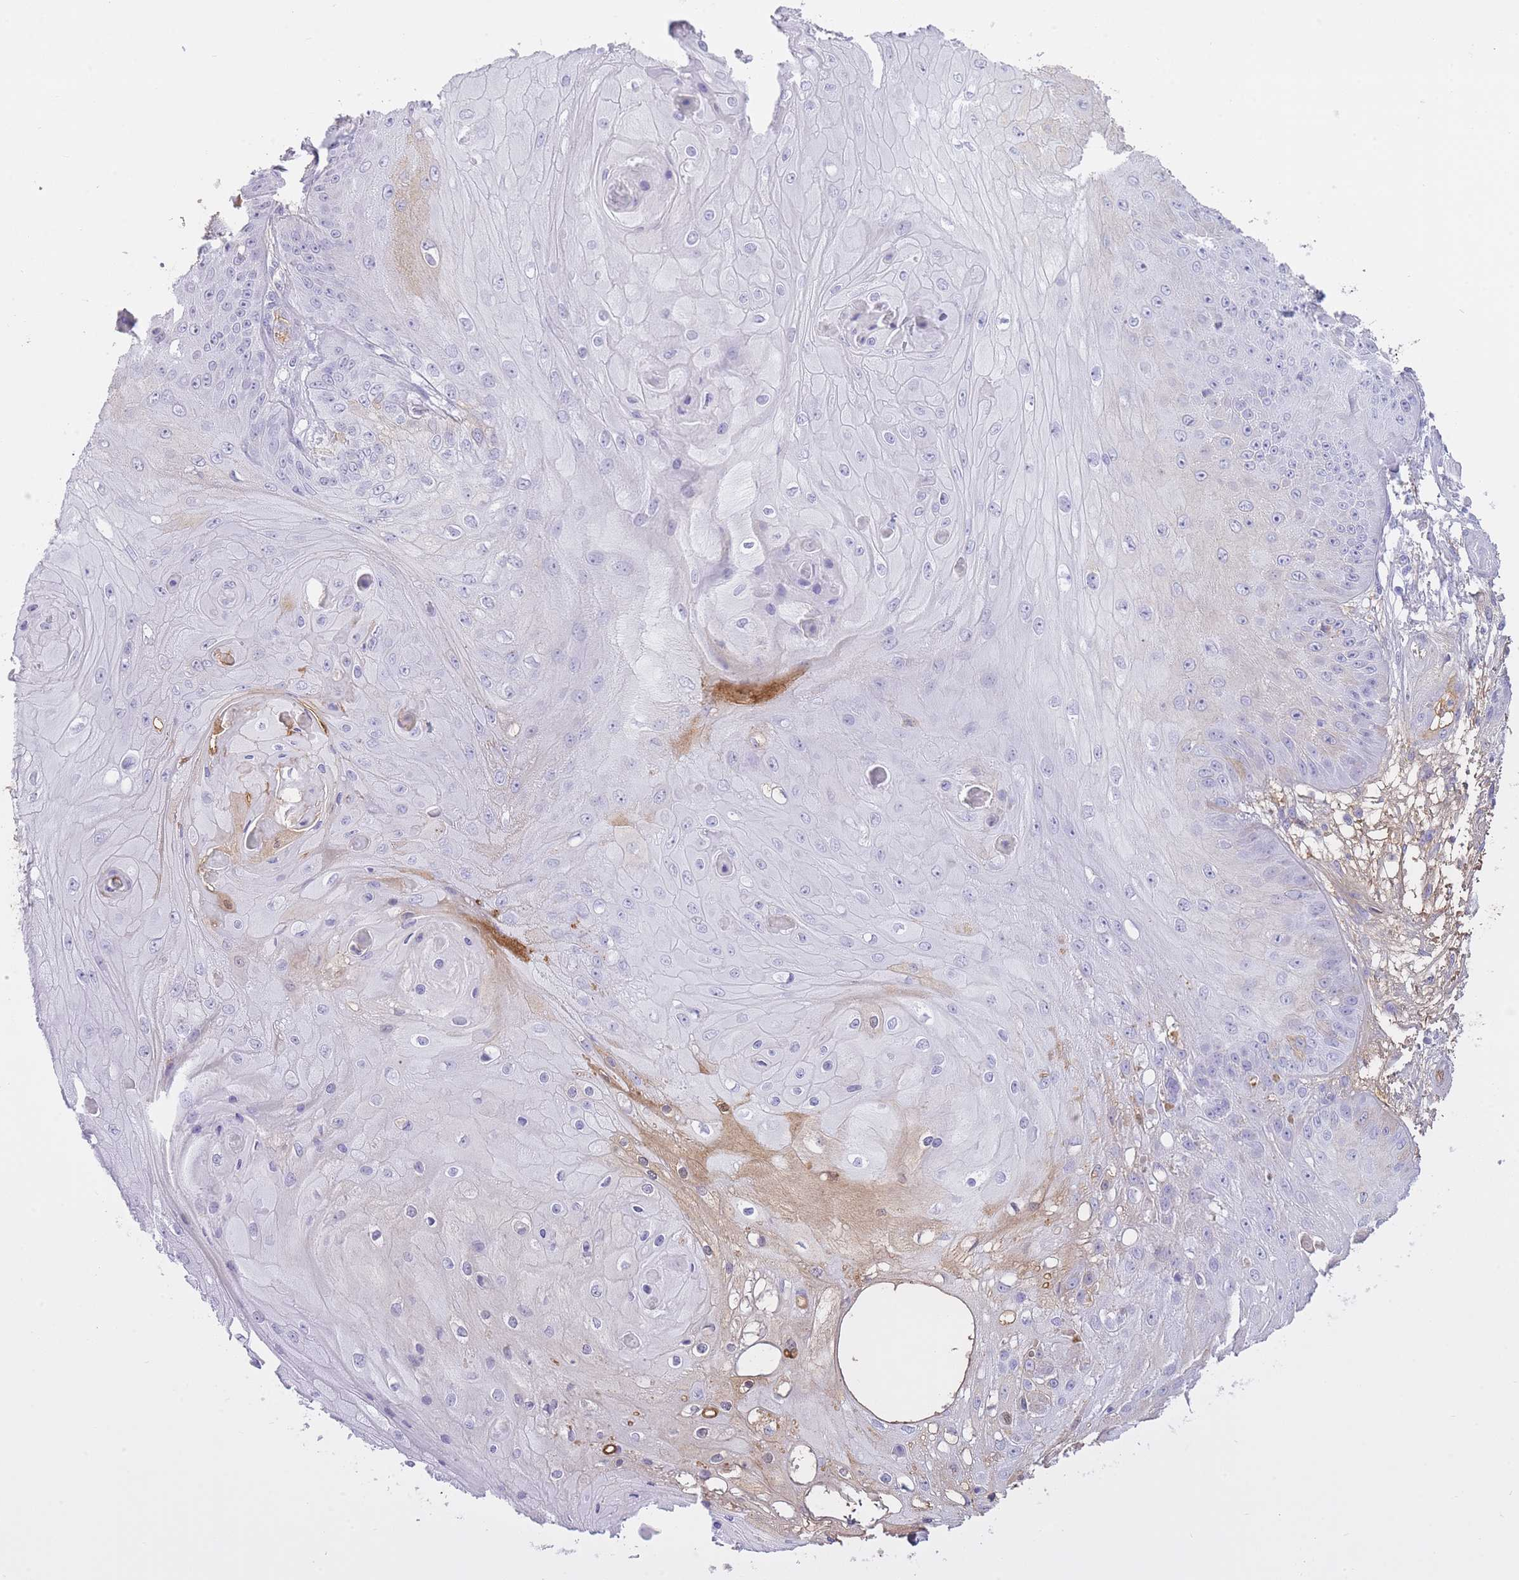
{"staining": {"intensity": "weak", "quantity": "<25%", "location": "cytoplasmic/membranous"}, "tissue": "skin cancer", "cell_type": "Tumor cells", "image_type": "cancer", "snomed": [{"axis": "morphology", "description": "Squamous cell carcinoma, NOS"}, {"axis": "topography", "description": "Skin"}], "caption": "Immunohistochemistry (IHC) photomicrograph of squamous cell carcinoma (skin) stained for a protein (brown), which displays no positivity in tumor cells.", "gene": "AP3S2", "patient": {"sex": "male", "age": 70}}